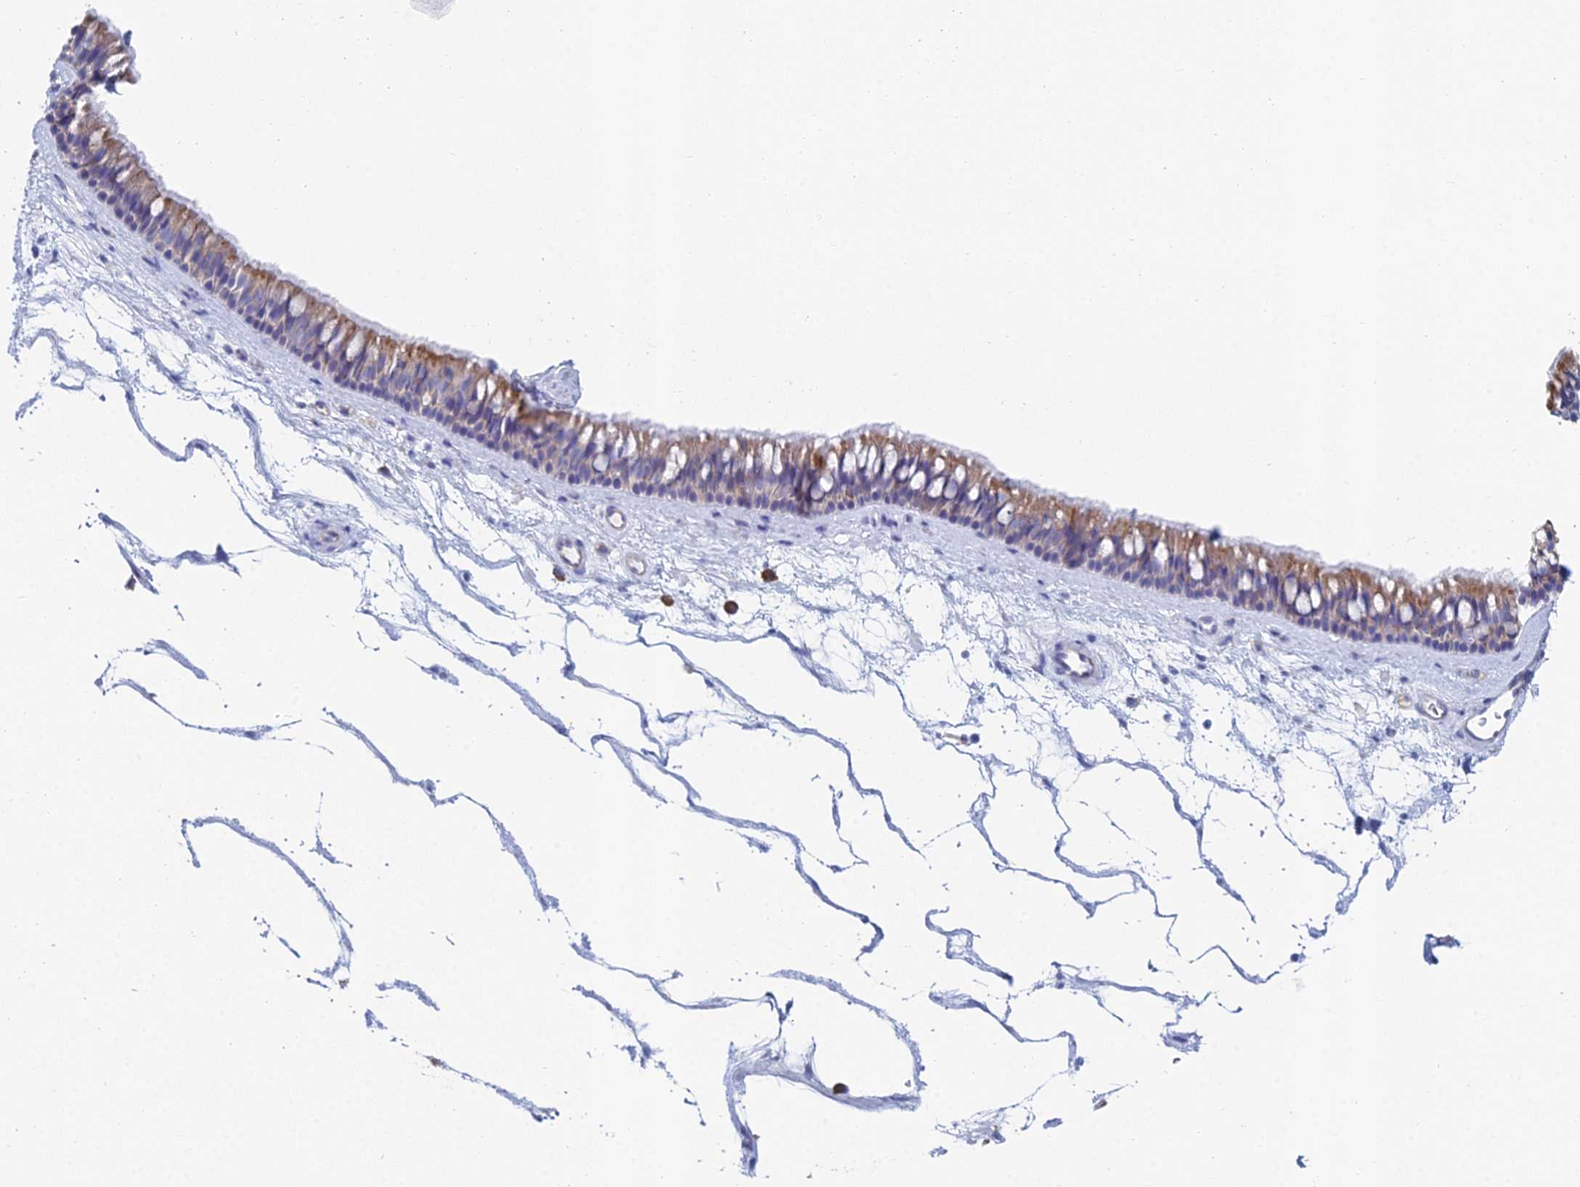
{"staining": {"intensity": "moderate", "quantity": "25%-75%", "location": "cytoplasmic/membranous"}, "tissue": "nasopharynx", "cell_type": "Respiratory epithelial cells", "image_type": "normal", "snomed": [{"axis": "morphology", "description": "Normal tissue, NOS"}, {"axis": "topography", "description": "Nasopharynx"}], "caption": "Respiratory epithelial cells demonstrate medium levels of moderate cytoplasmic/membranous positivity in approximately 25%-75% of cells in normal nasopharynx.", "gene": "CRACR2B", "patient": {"sex": "male", "age": 64}}